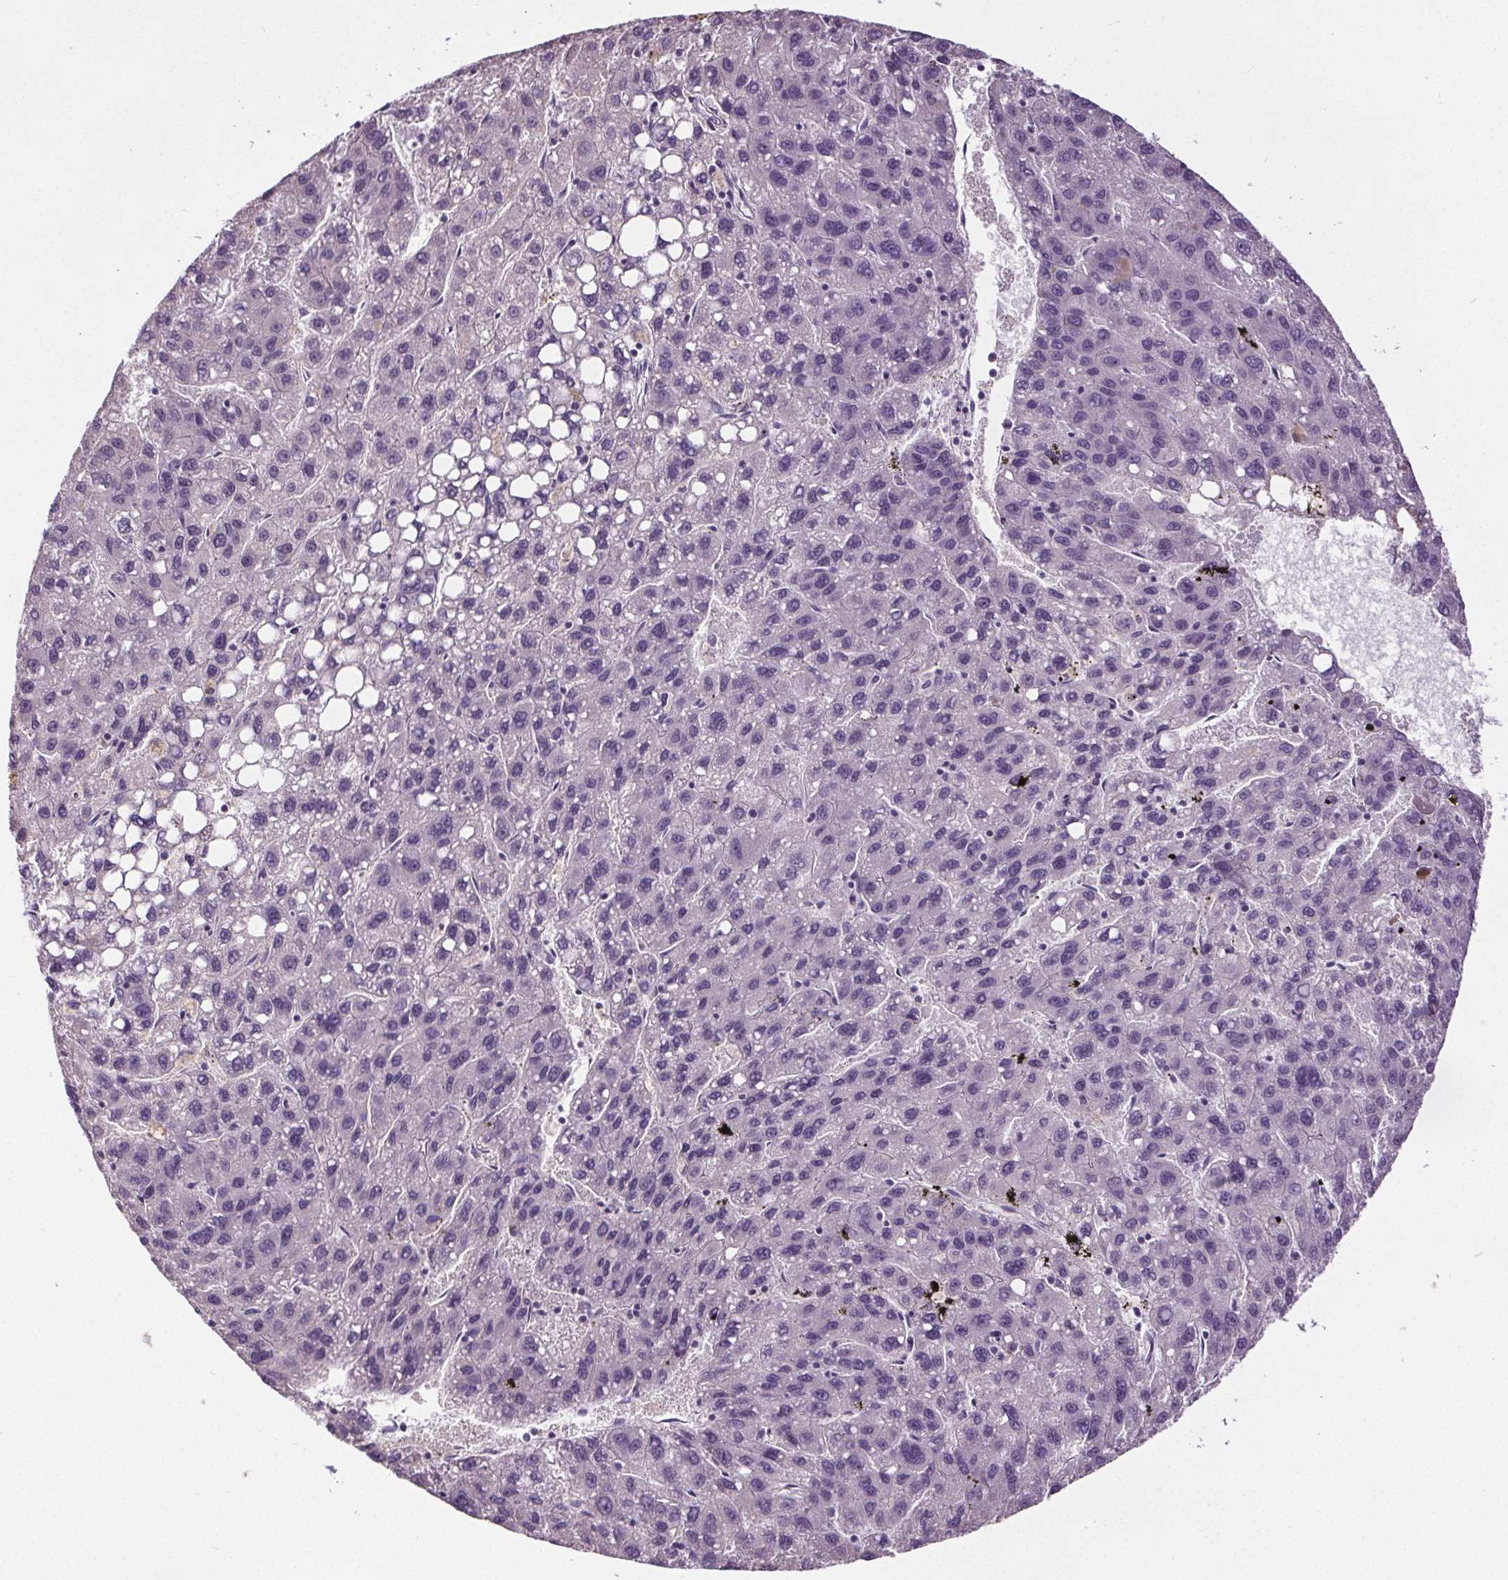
{"staining": {"intensity": "negative", "quantity": "none", "location": "none"}, "tissue": "liver cancer", "cell_type": "Tumor cells", "image_type": "cancer", "snomed": [{"axis": "morphology", "description": "Carcinoma, Hepatocellular, NOS"}, {"axis": "topography", "description": "Liver"}], "caption": "Tumor cells show no significant expression in liver cancer.", "gene": "GPIHBP1", "patient": {"sex": "female", "age": 82}}